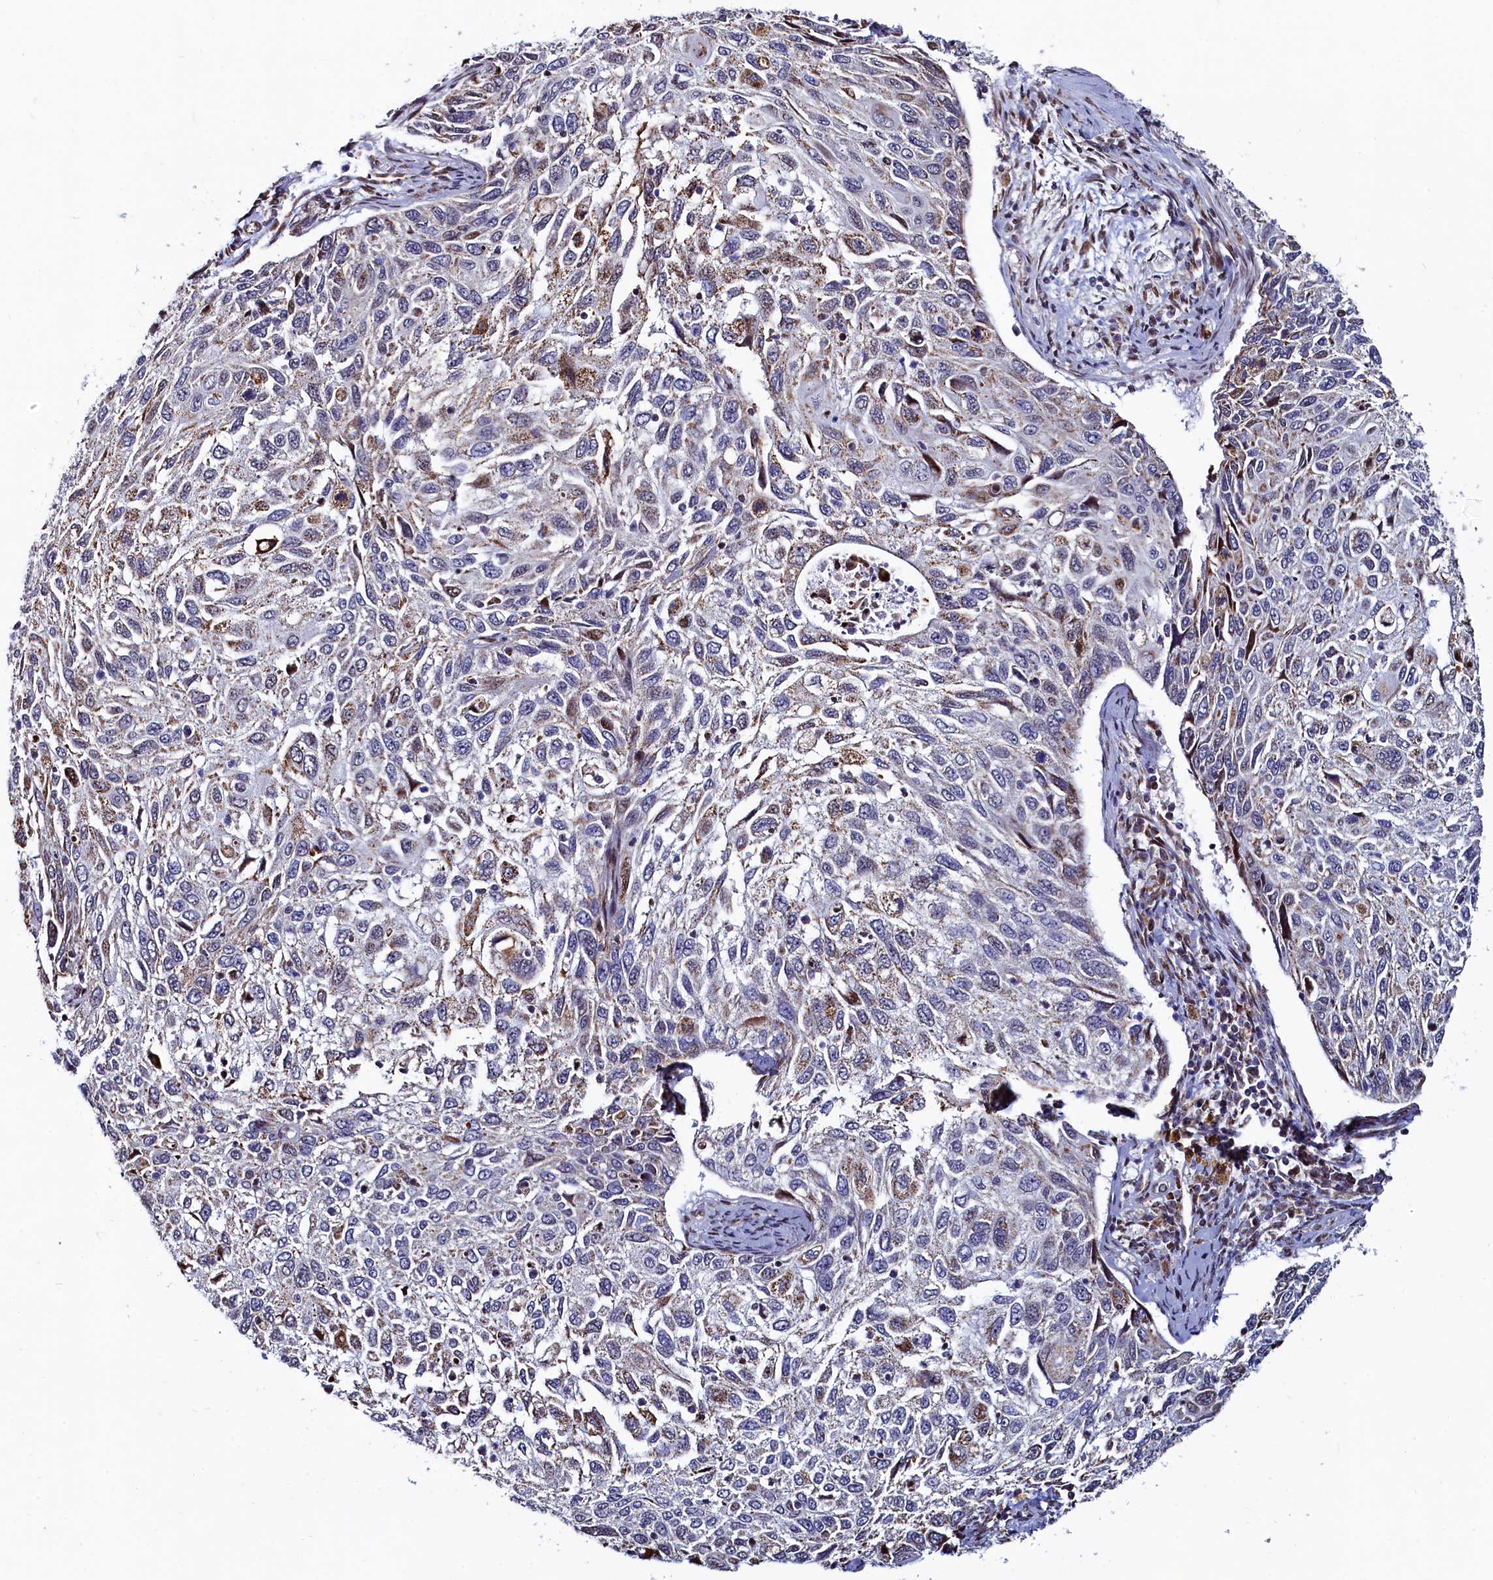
{"staining": {"intensity": "moderate", "quantity": "<25%", "location": "cytoplasmic/membranous"}, "tissue": "cervical cancer", "cell_type": "Tumor cells", "image_type": "cancer", "snomed": [{"axis": "morphology", "description": "Squamous cell carcinoma, NOS"}, {"axis": "topography", "description": "Cervix"}], "caption": "Moderate cytoplasmic/membranous protein positivity is appreciated in about <25% of tumor cells in squamous cell carcinoma (cervical).", "gene": "HDGFL3", "patient": {"sex": "female", "age": 70}}